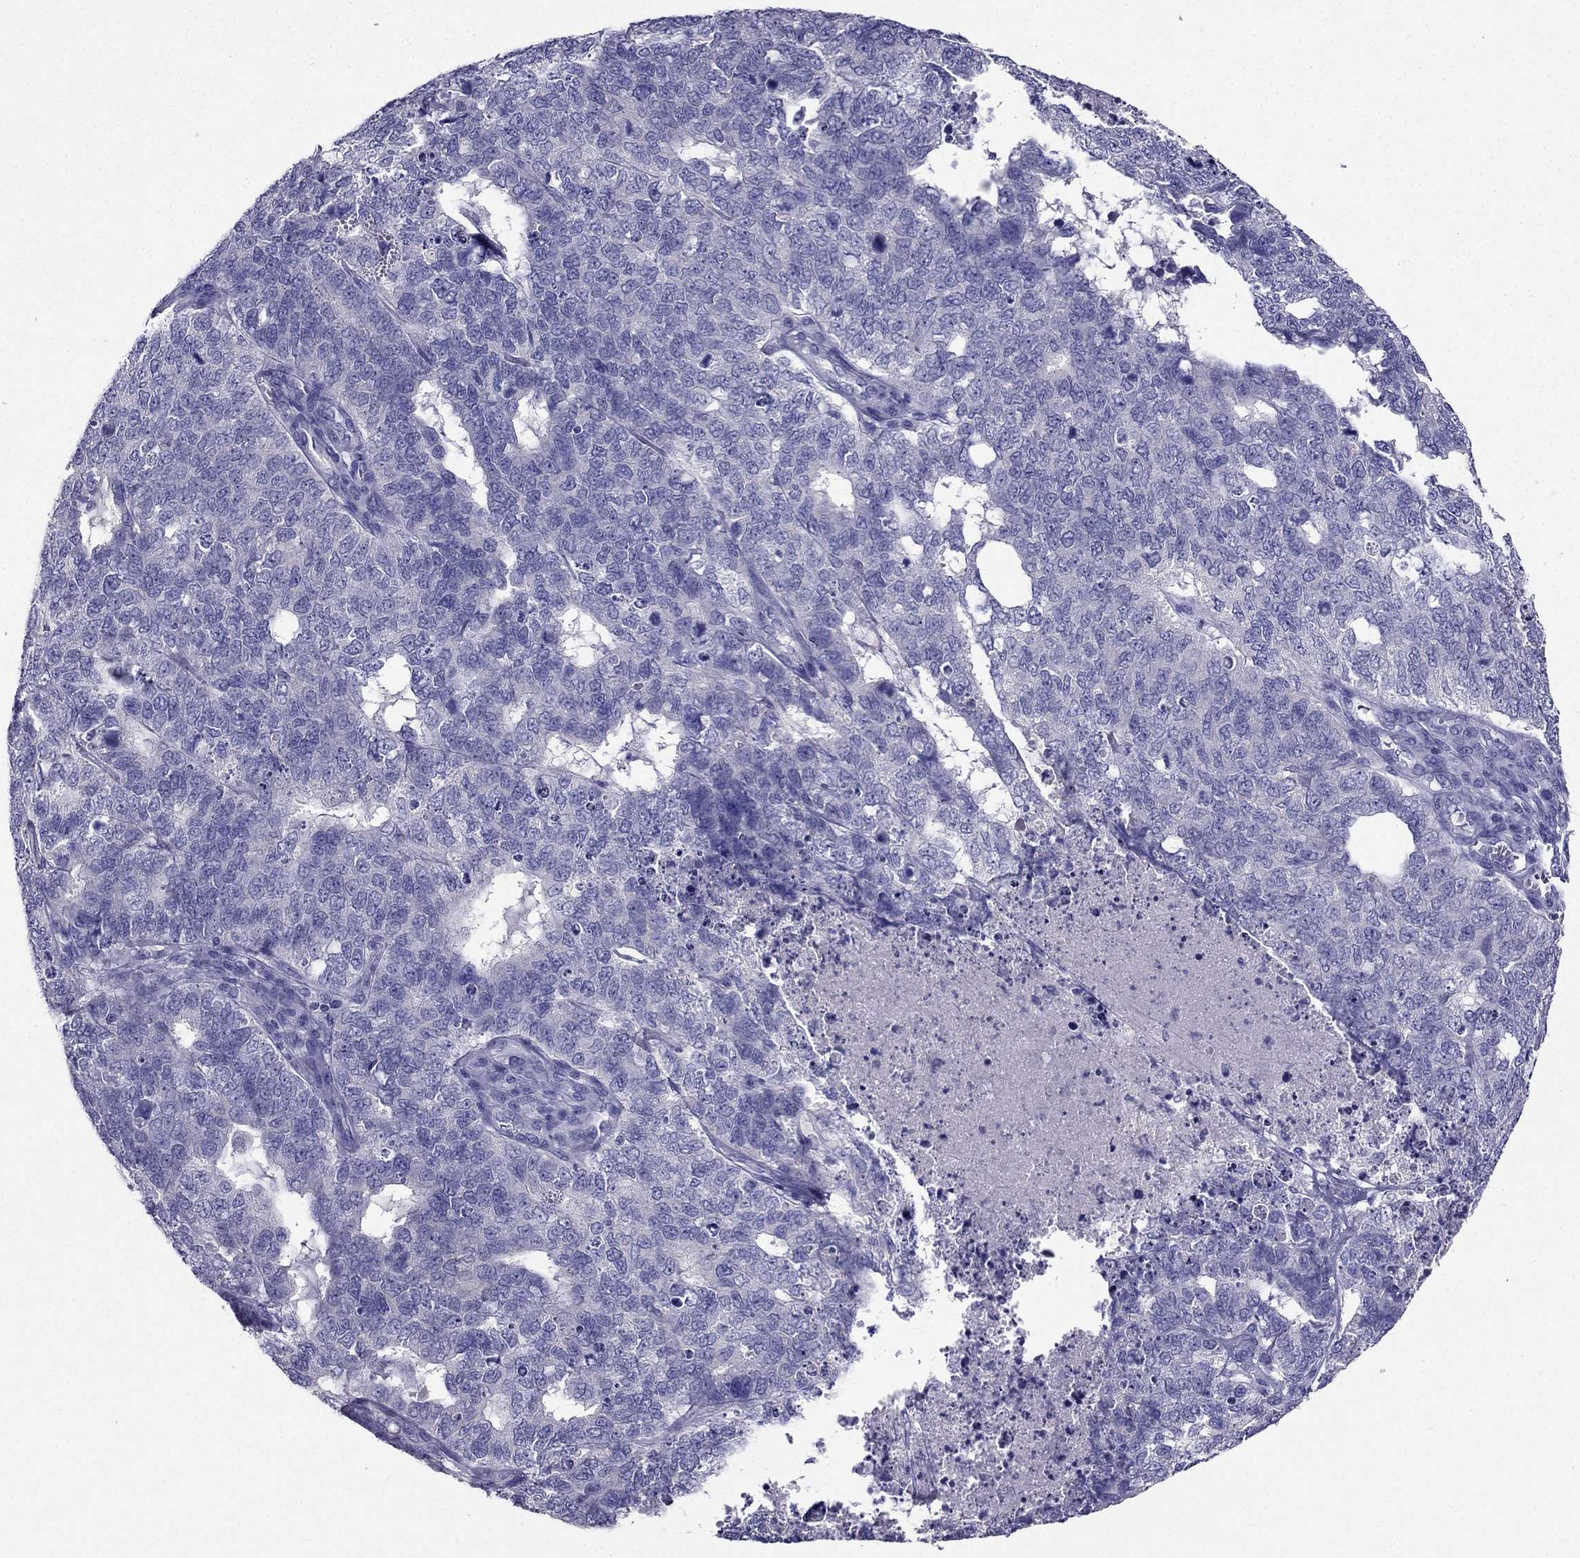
{"staining": {"intensity": "negative", "quantity": "none", "location": "none"}, "tissue": "cervical cancer", "cell_type": "Tumor cells", "image_type": "cancer", "snomed": [{"axis": "morphology", "description": "Squamous cell carcinoma, NOS"}, {"axis": "topography", "description": "Cervix"}], "caption": "Cervical squamous cell carcinoma was stained to show a protein in brown. There is no significant expression in tumor cells.", "gene": "ZNF541", "patient": {"sex": "female", "age": 63}}